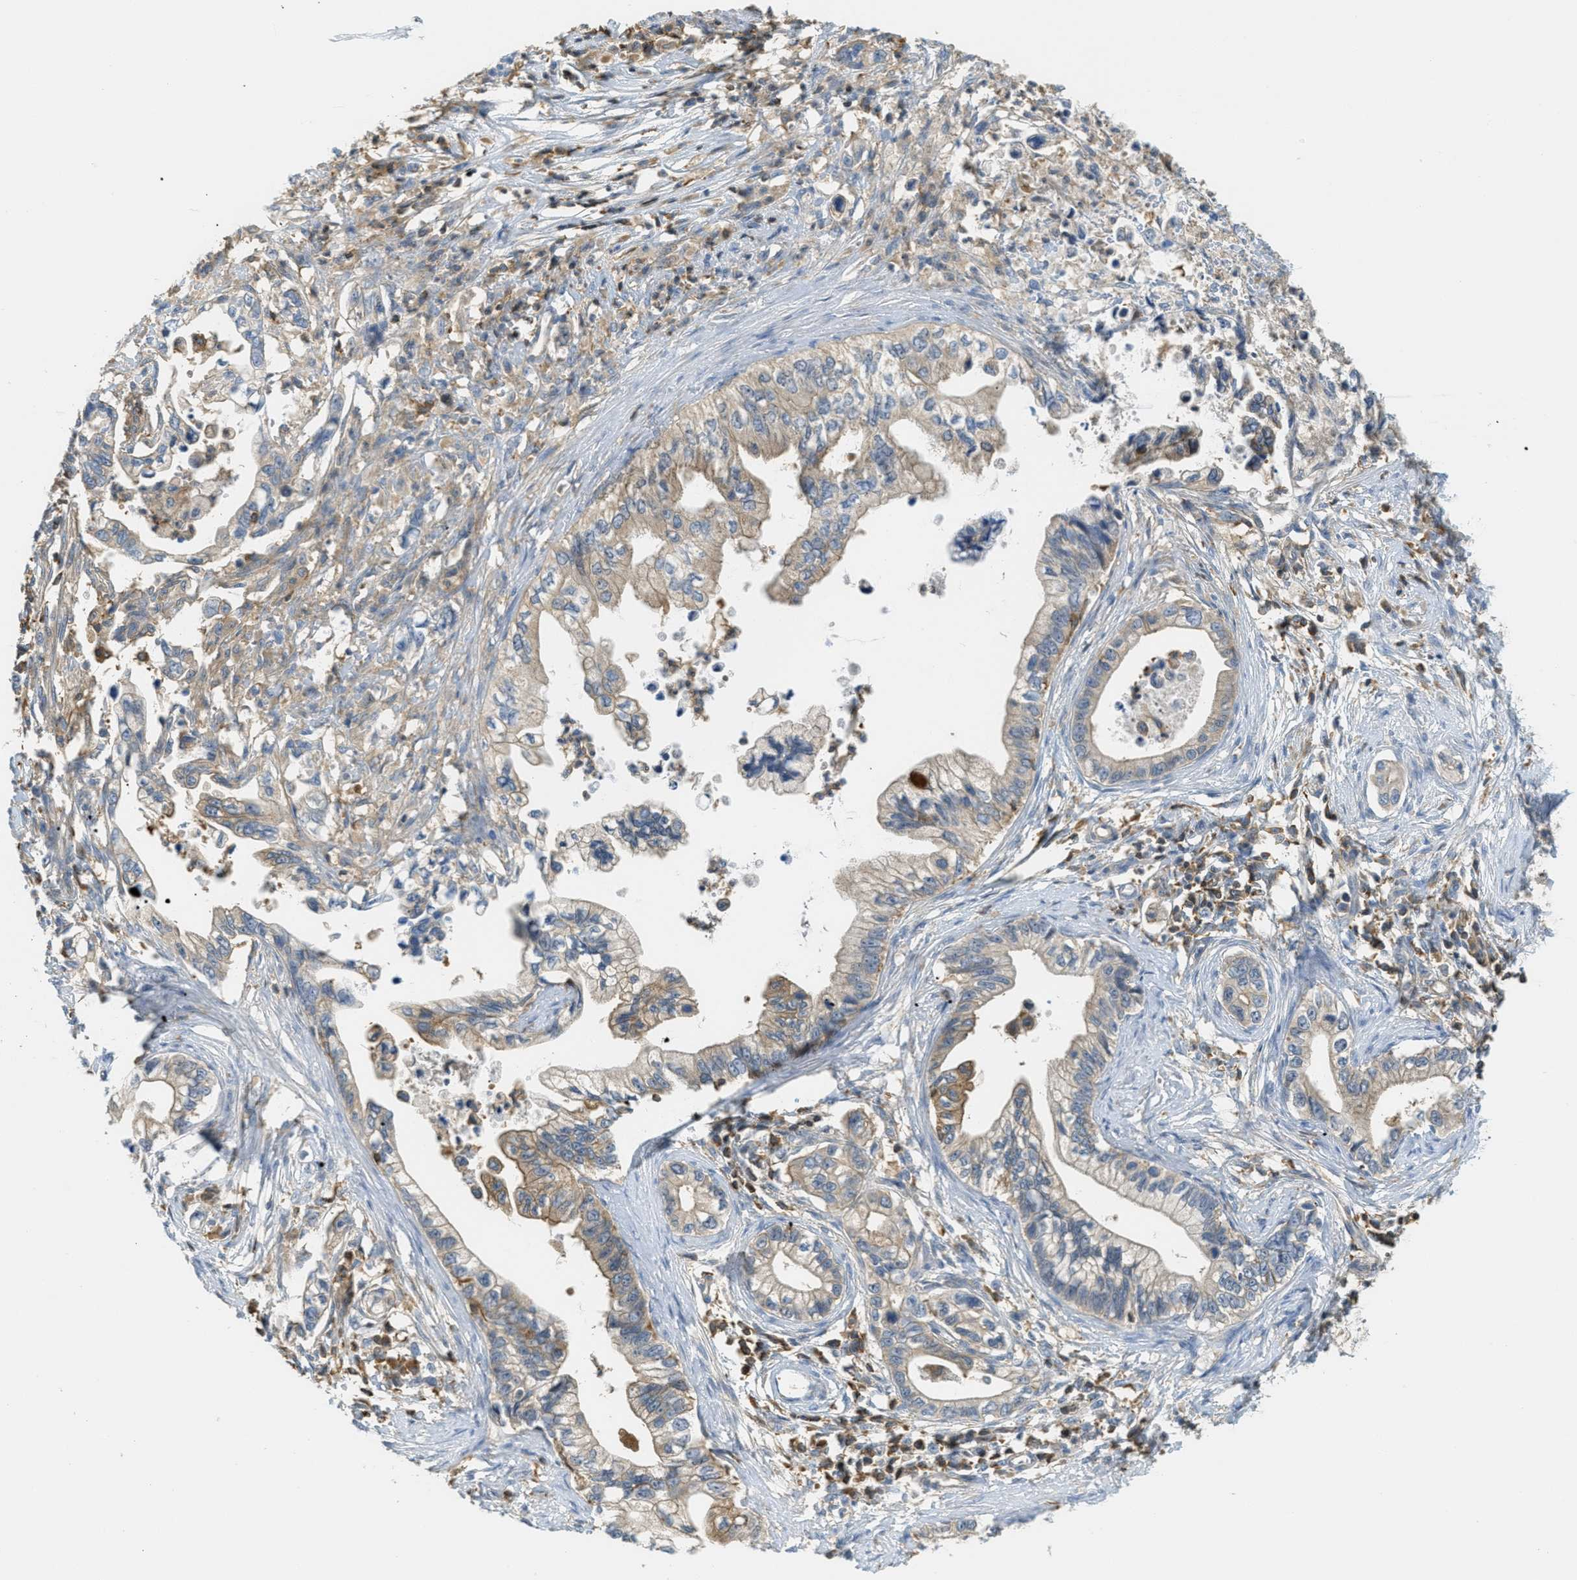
{"staining": {"intensity": "weak", "quantity": ">75%", "location": "cytoplasmic/membranous"}, "tissue": "pancreatic cancer", "cell_type": "Tumor cells", "image_type": "cancer", "snomed": [{"axis": "morphology", "description": "Adenocarcinoma, NOS"}, {"axis": "topography", "description": "Pancreas"}], "caption": "Pancreatic cancer (adenocarcinoma) tissue shows weak cytoplasmic/membranous staining in about >75% of tumor cells Immunohistochemistry stains the protein of interest in brown and the nuclei are stained blue.", "gene": "GRIK2", "patient": {"sex": "male", "age": 56}}